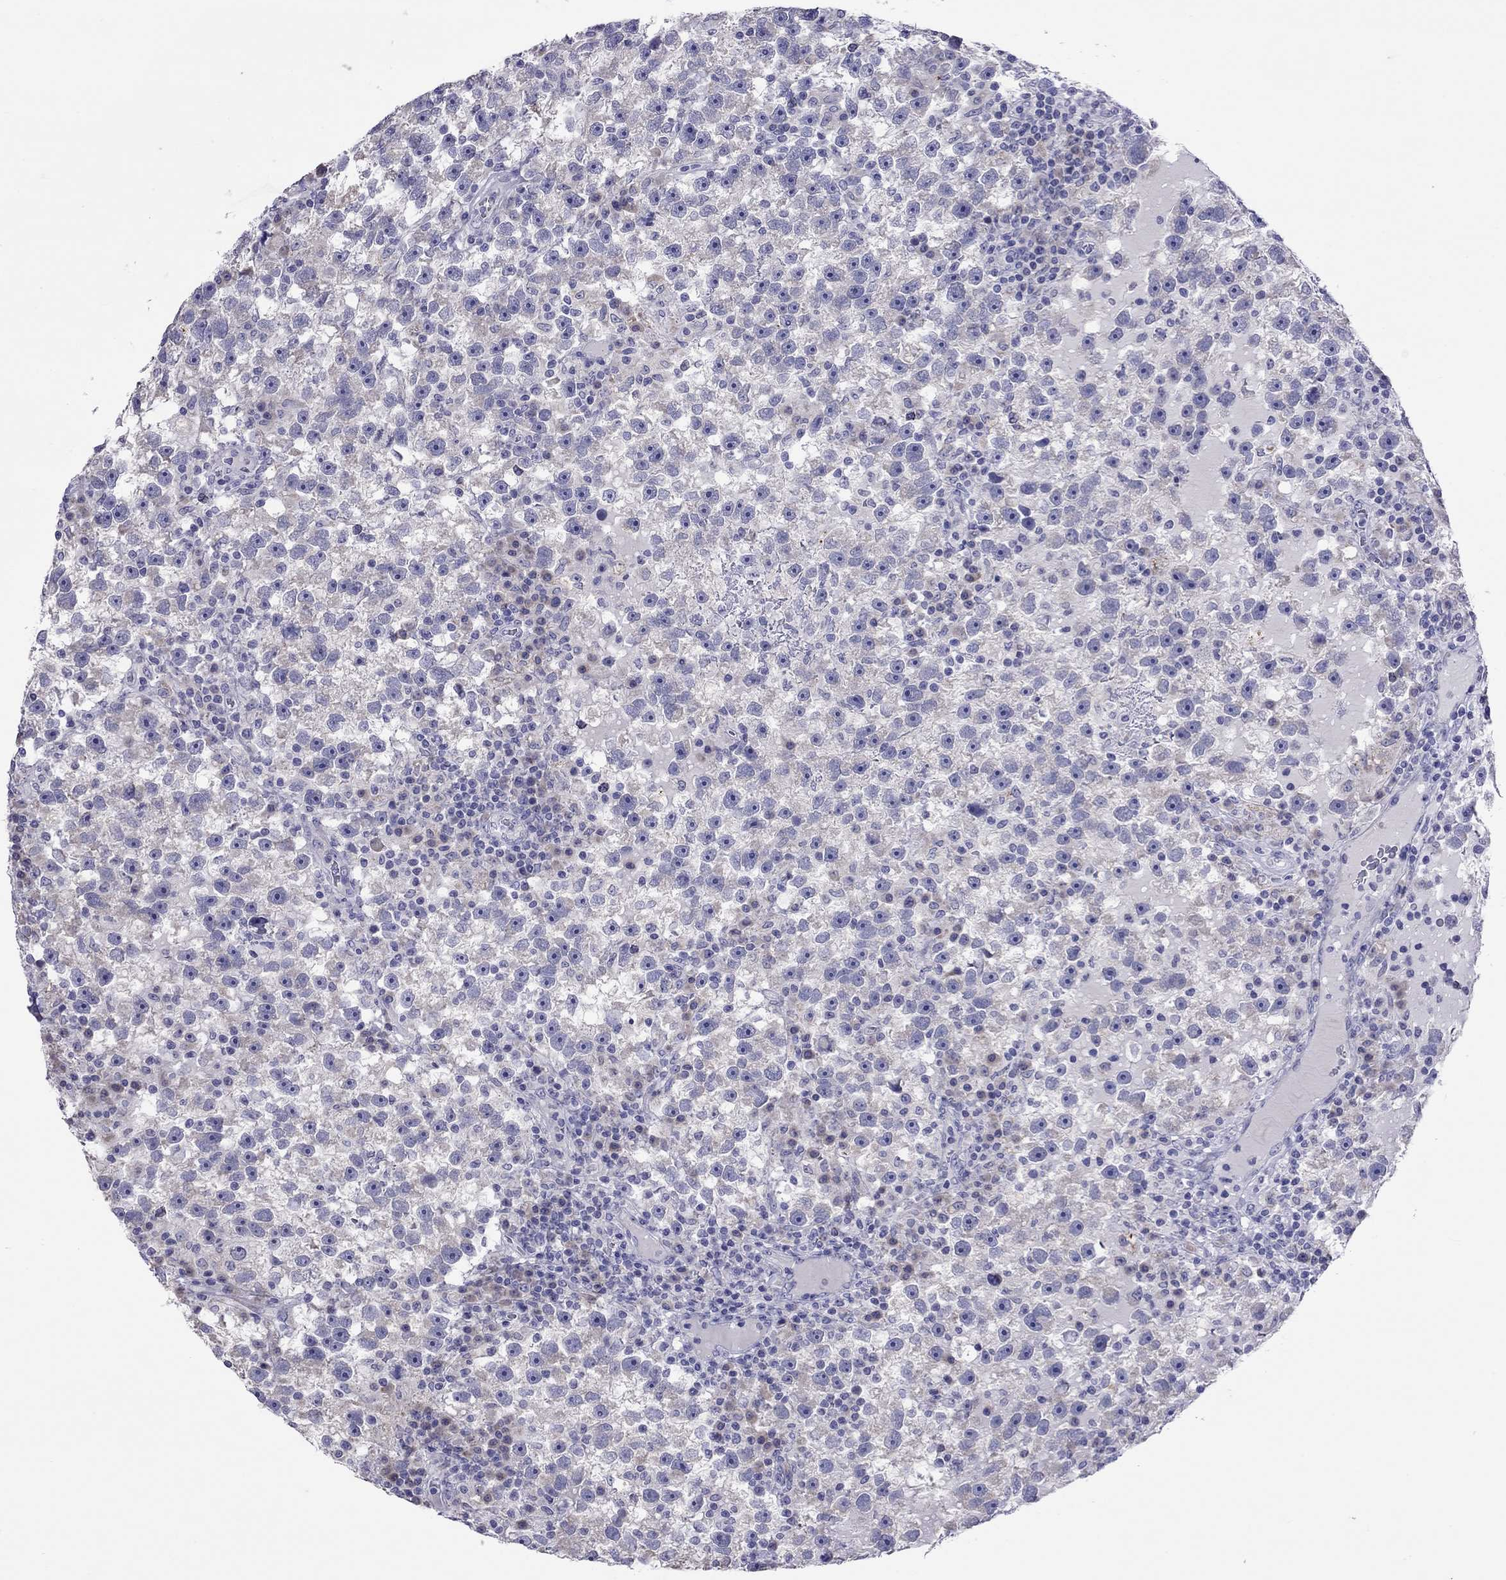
{"staining": {"intensity": "negative", "quantity": "none", "location": "none"}, "tissue": "testis cancer", "cell_type": "Tumor cells", "image_type": "cancer", "snomed": [{"axis": "morphology", "description": "Seminoma, NOS"}, {"axis": "topography", "description": "Testis"}], "caption": "Photomicrograph shows no protein staining in tumor cells of testis cancer (seminoma) tissue.", "gene": "COL9A1", "patient": {"sex": "male", "age": 47}}